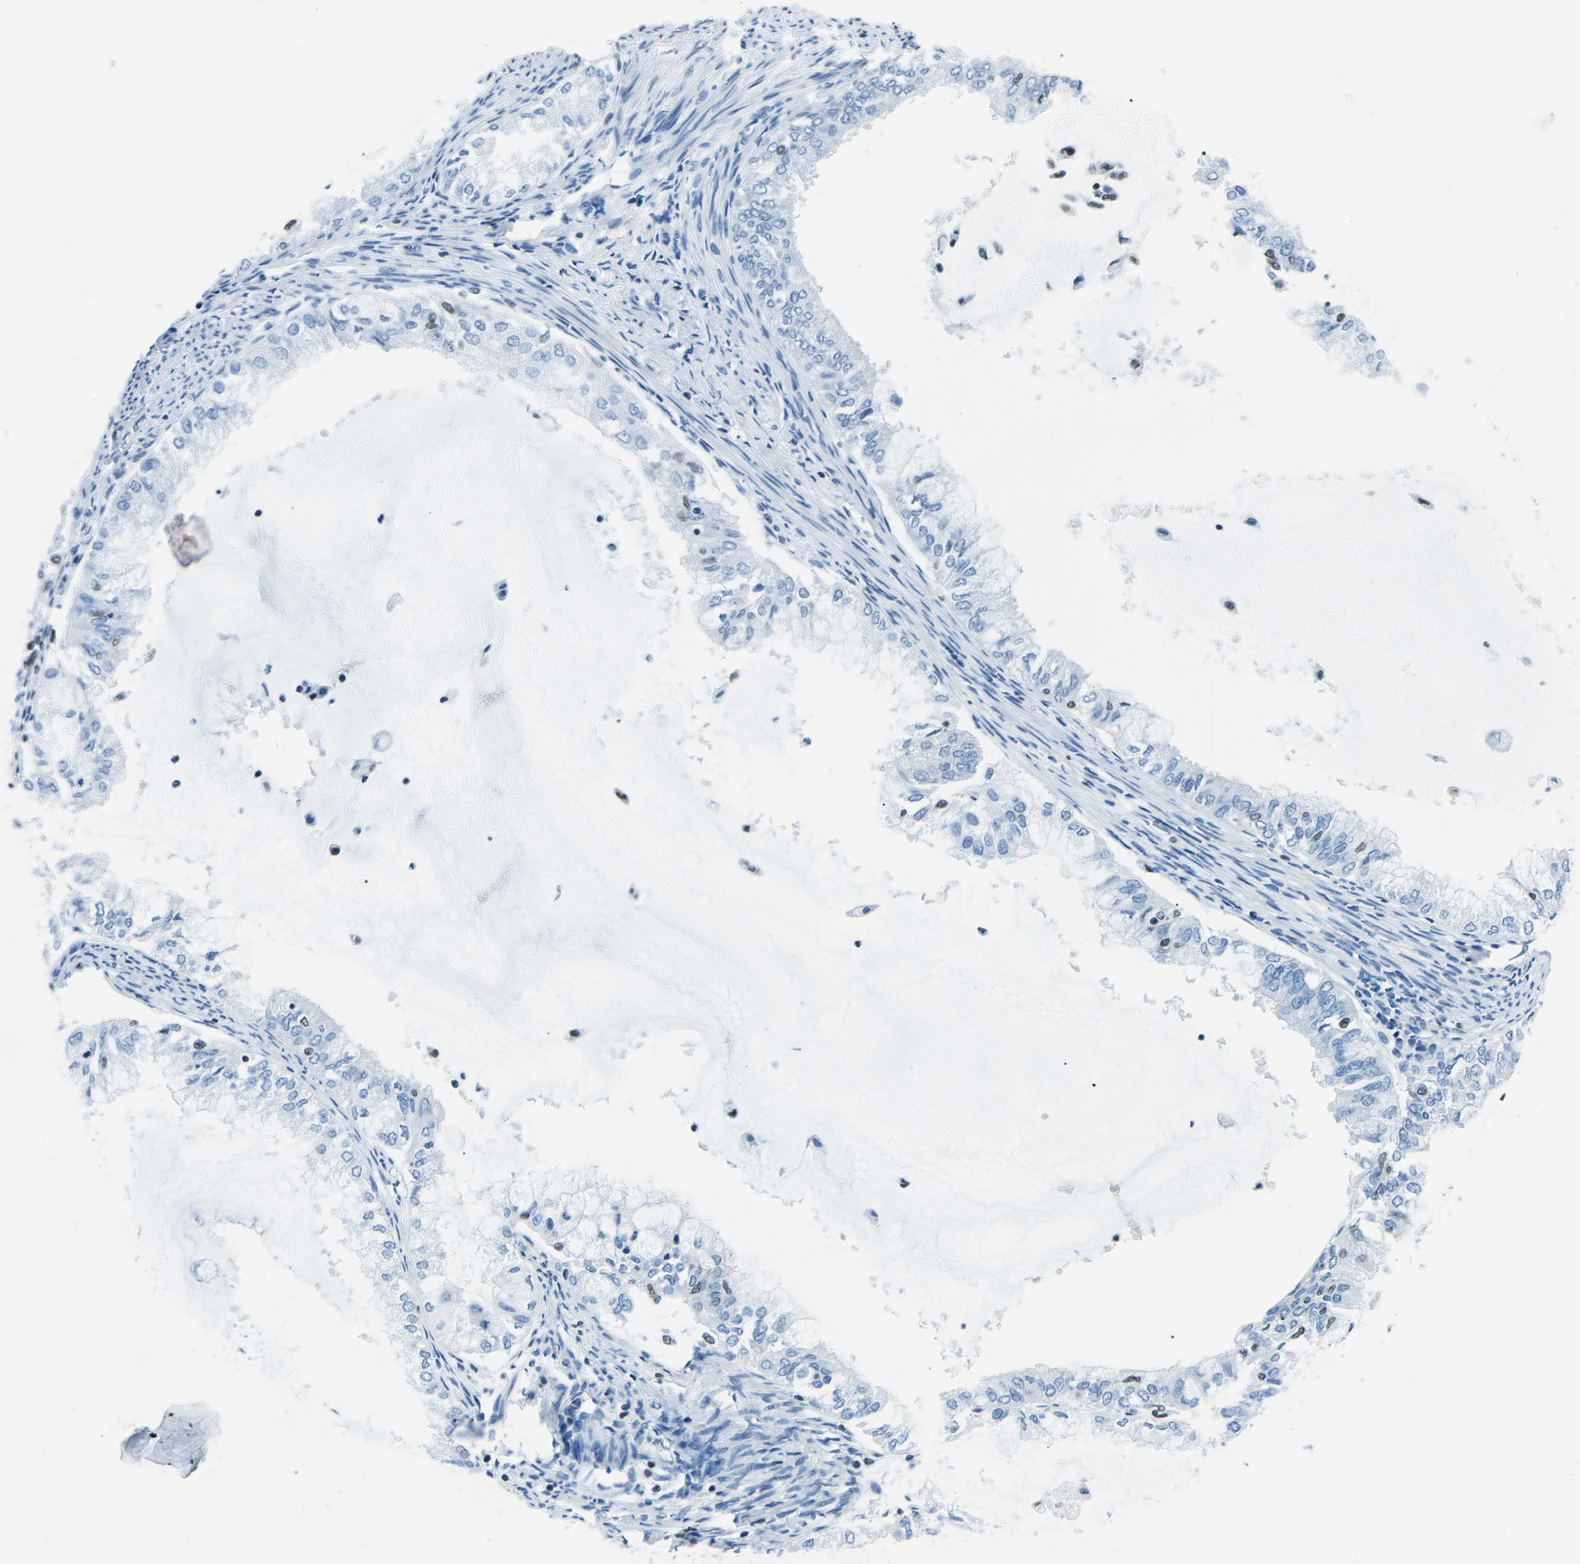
{"staining": {"intensity": "negative", "quantity": "none", "location": "none"}, "tissue": "endometrial cancer", "cell_type": "Tumor cells", "image_type": "cancer", "snomed": [{"axis": "morphology", "description": "Adenocarcinoma, NOS"}, {"axis": "topography", "description": "Endometrium"}], "caption": "Protein analysis of endometrial cancer (adenocarcinoma) demonstrates no significant positivity in tumor cells.", "gene": "CELF2", "patient": {"sex": "female", "age": 86}}